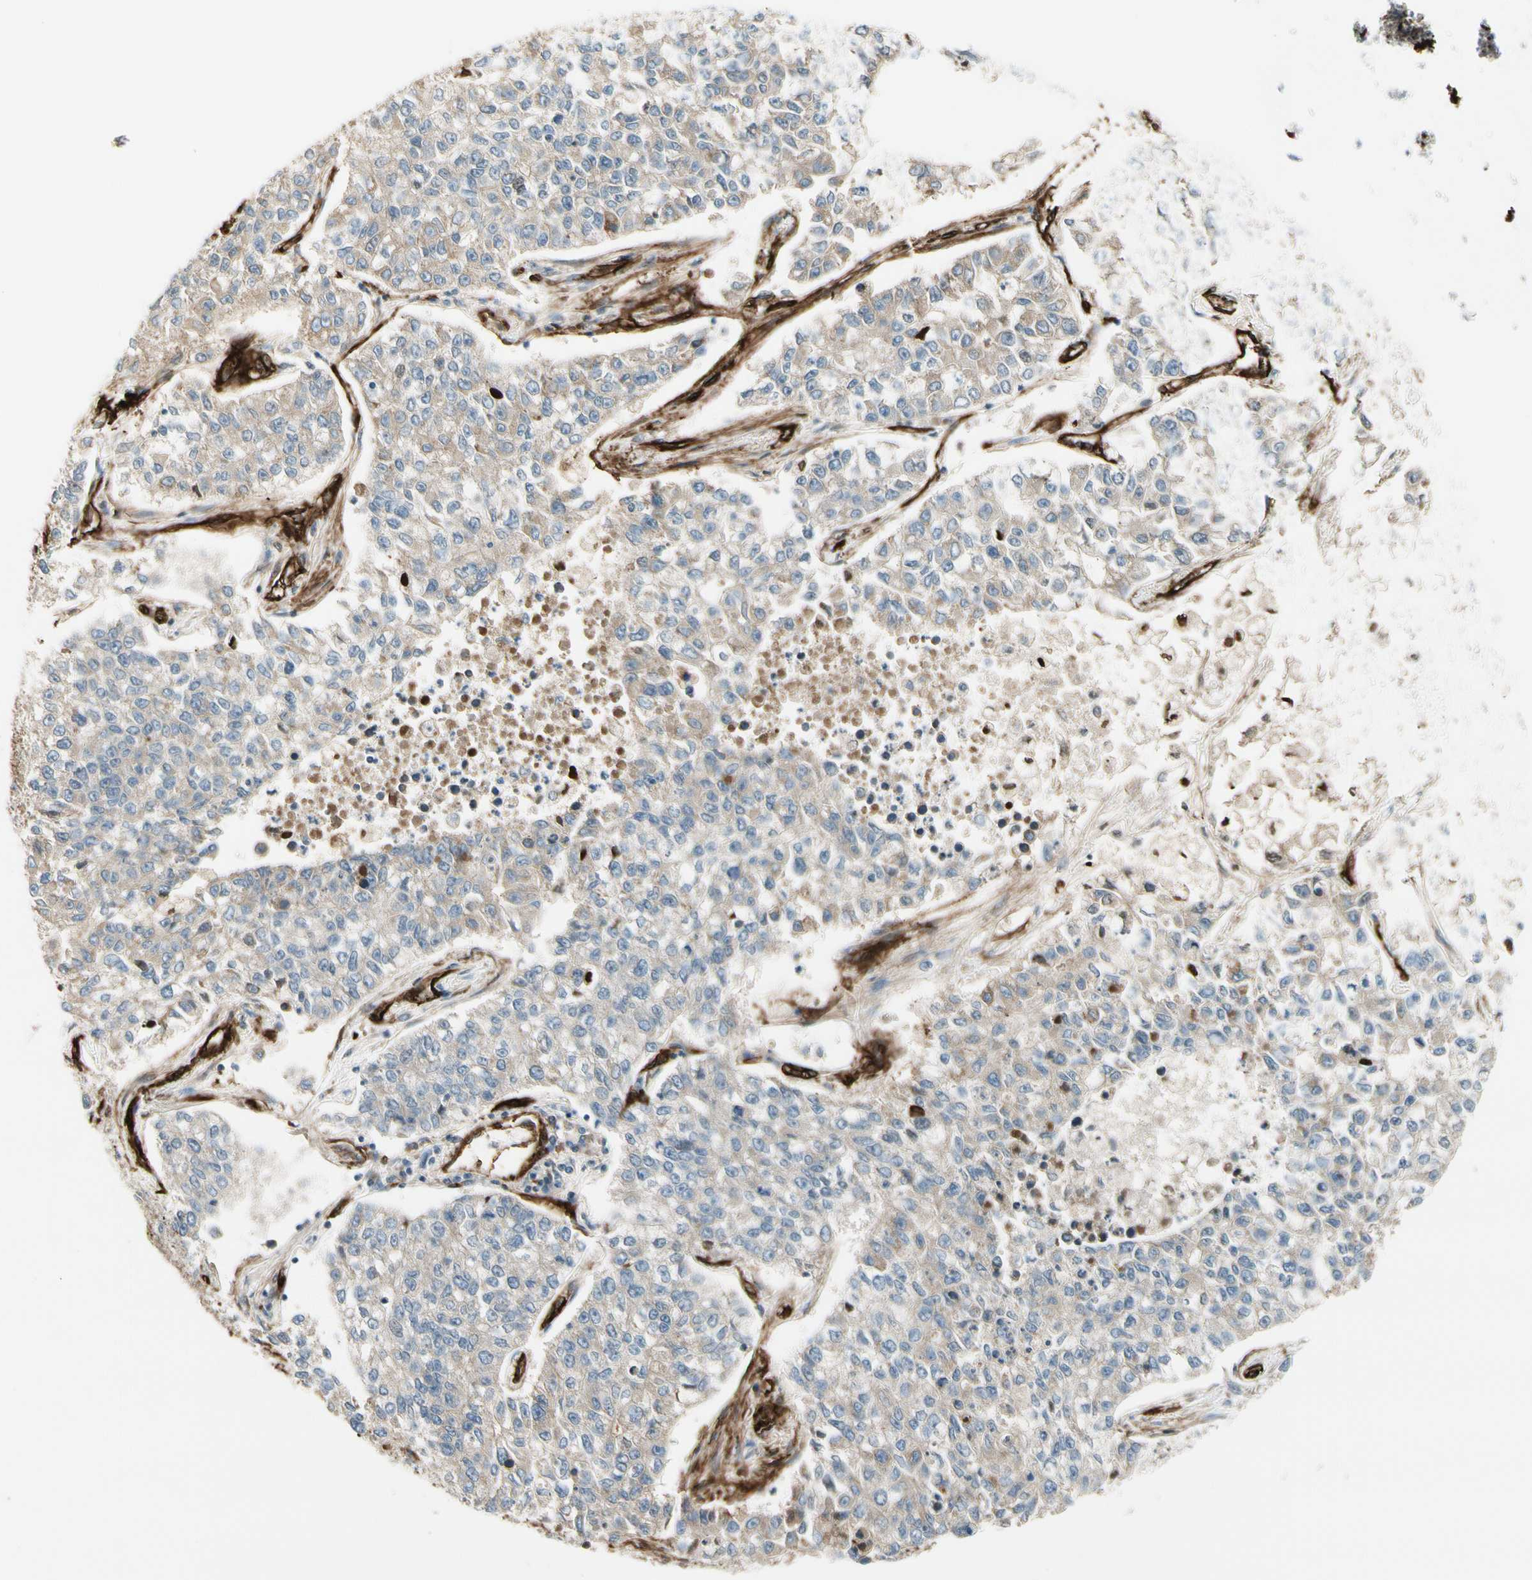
{"staining": {"intensity": "weak", "quantity": "25%-75%", "location": "cytoplasmic/membranous"}, "tissue": "lung cancer", "cell_type": "Tumor cells", "image_type": "cancer", "snomed": [{"axis": "morphology", "description": "Adenocarcinoma, NOS"}, {"axis": "topography", "description": "Lung"}], "caption": "A brown stain highlights weak cytoplasmic/membranous positivity of a protein in human lung adenocarcinoma tumor cells. Using DAB (3,3'-diaminobenzidine) (brown) and hematoxylin (blue) stains, captured at high magnification using brightfield microscopy.", "gene": "MCAM", "patient": {"sex": "male", "age": 49}}